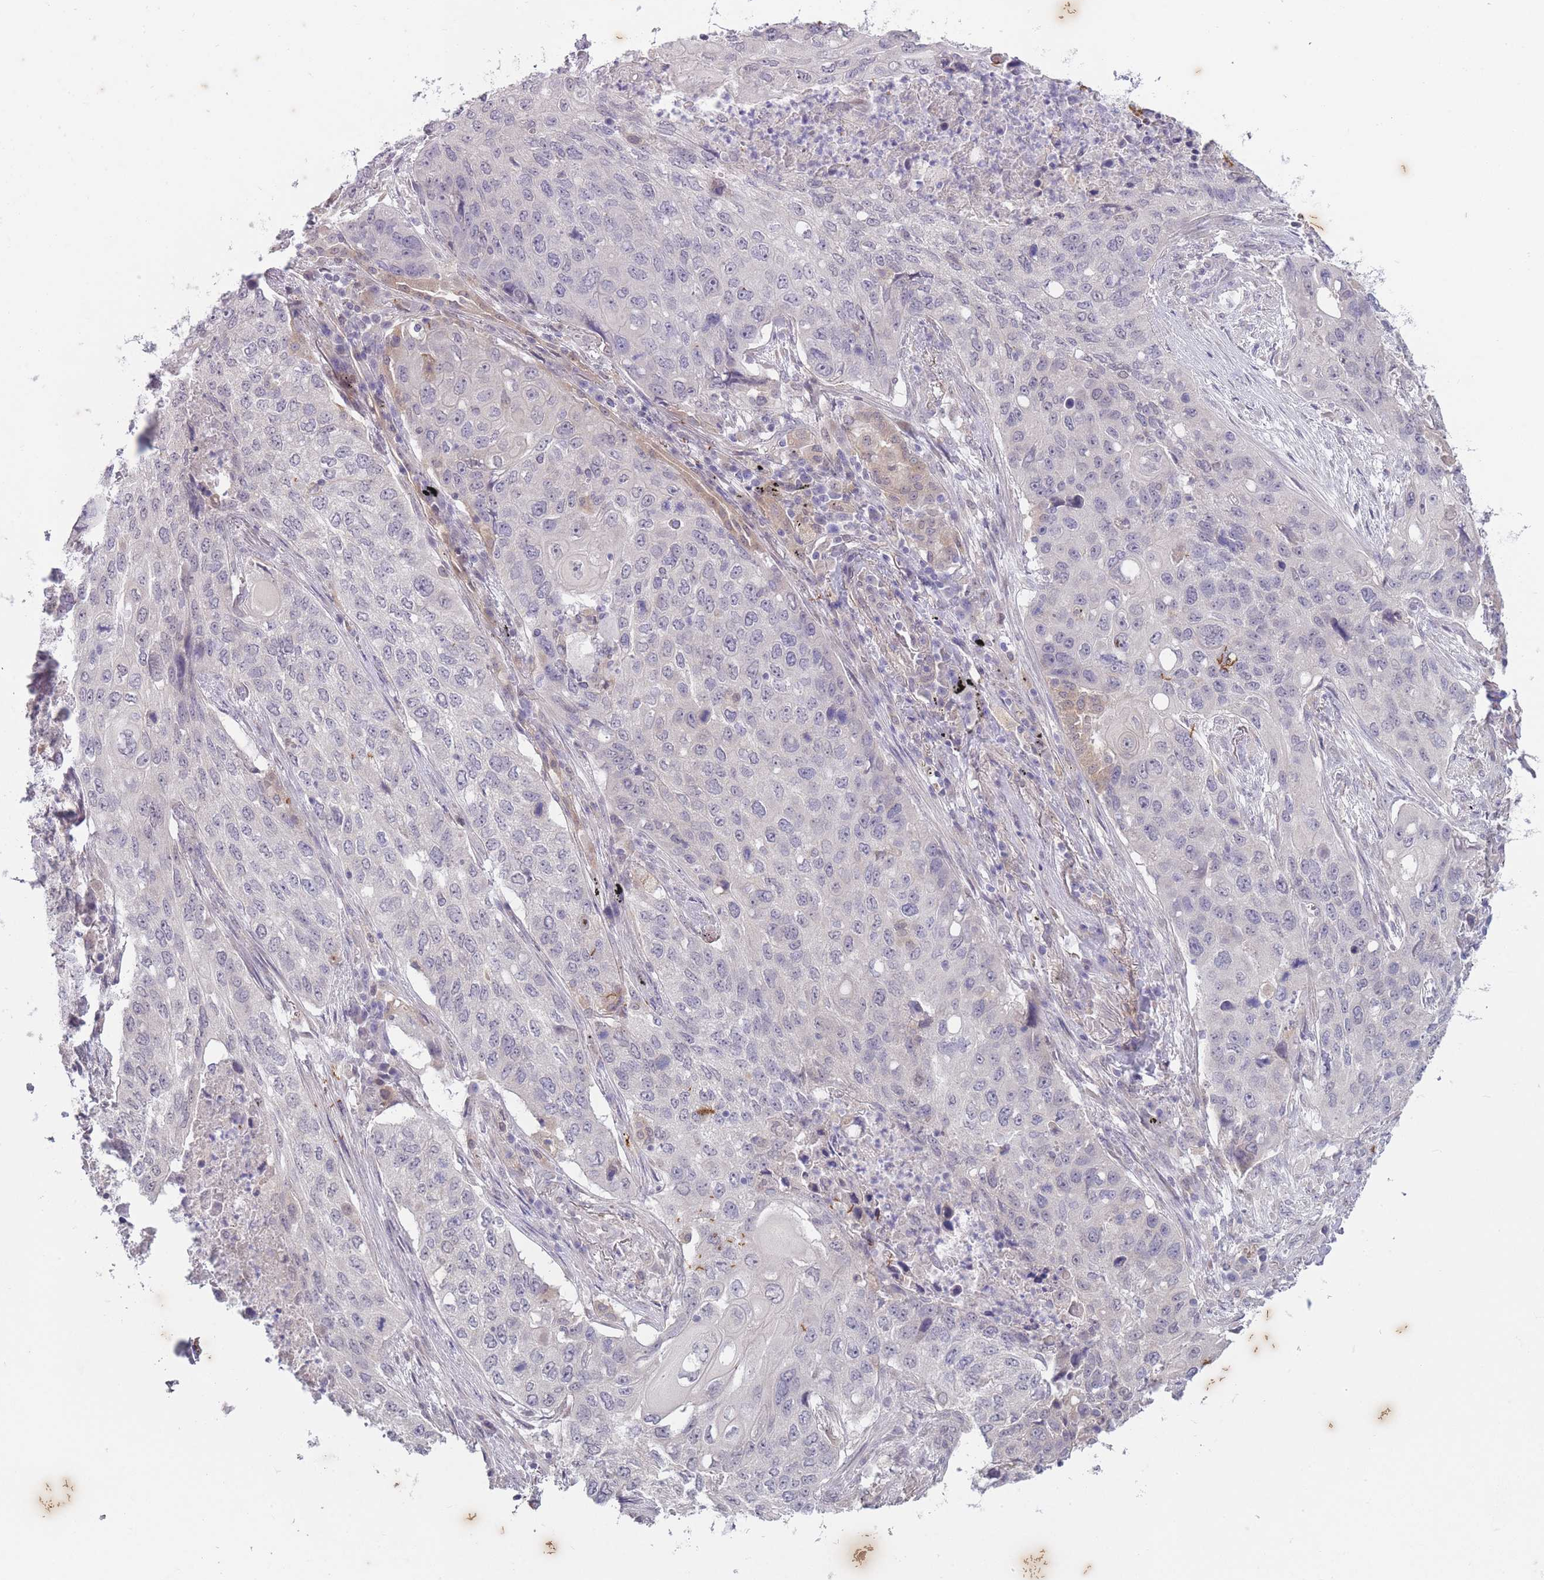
{"staining": {"intensity": "negative", "quantity": "none", "location": "none"}, "tissue": "lung cancer", "cell_type": "Tumor cells", "image_type": "cancer", "snomed": [{"axis": "morphology", "description": "Squamous cell carcinoma, NOS"}, {"axis": "topography", "description": "Lung"}], "caption": "Immunohistochemistry of human lung cancer (squamous cell carcinoma) reveals no expression in tumor cells.", "gene": "ARPIN", "patient": {"sex": "female", "age": 63}}